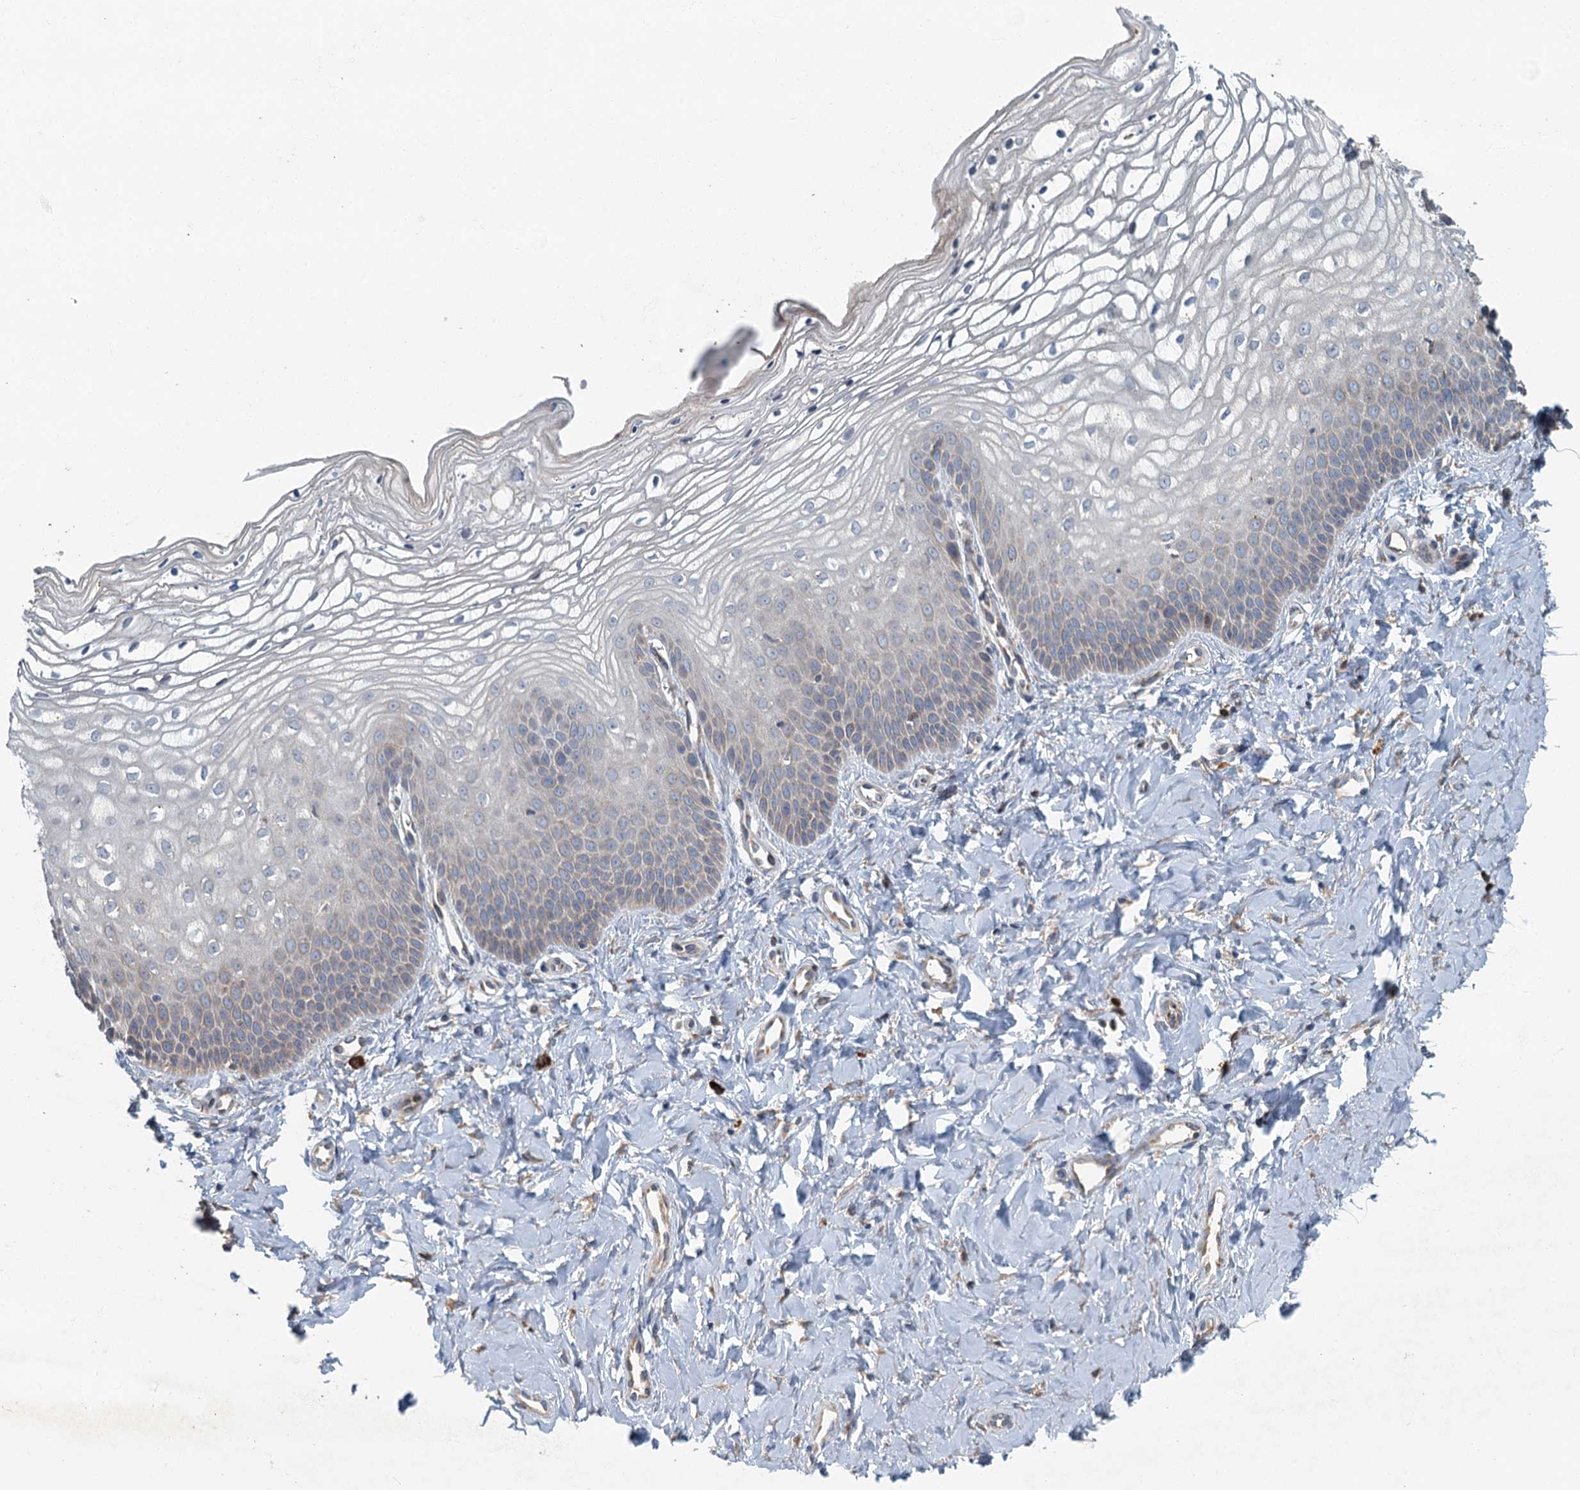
{"staining": {"intensity": "weak", "quantity": "25%-75%", "location": "cytoplasmic/membranous"}, "tissue": "vagina", "cell_type": "Squamous epithelial cells", "image_type": "normal", "snomed": [{"axis": "morphology", "description": "Normal tissue, NOS"}, {"axis": "topography", "description": "Vagina"}], "caption": "Weak cytoplasmic/membranous staining for a protein is seen in about 25%-75% of squamous epithelial cells of benign vagina using immunohistochemistry.", "gene": "SPDYC", "patient": {"sex": "female", "age": 68}}